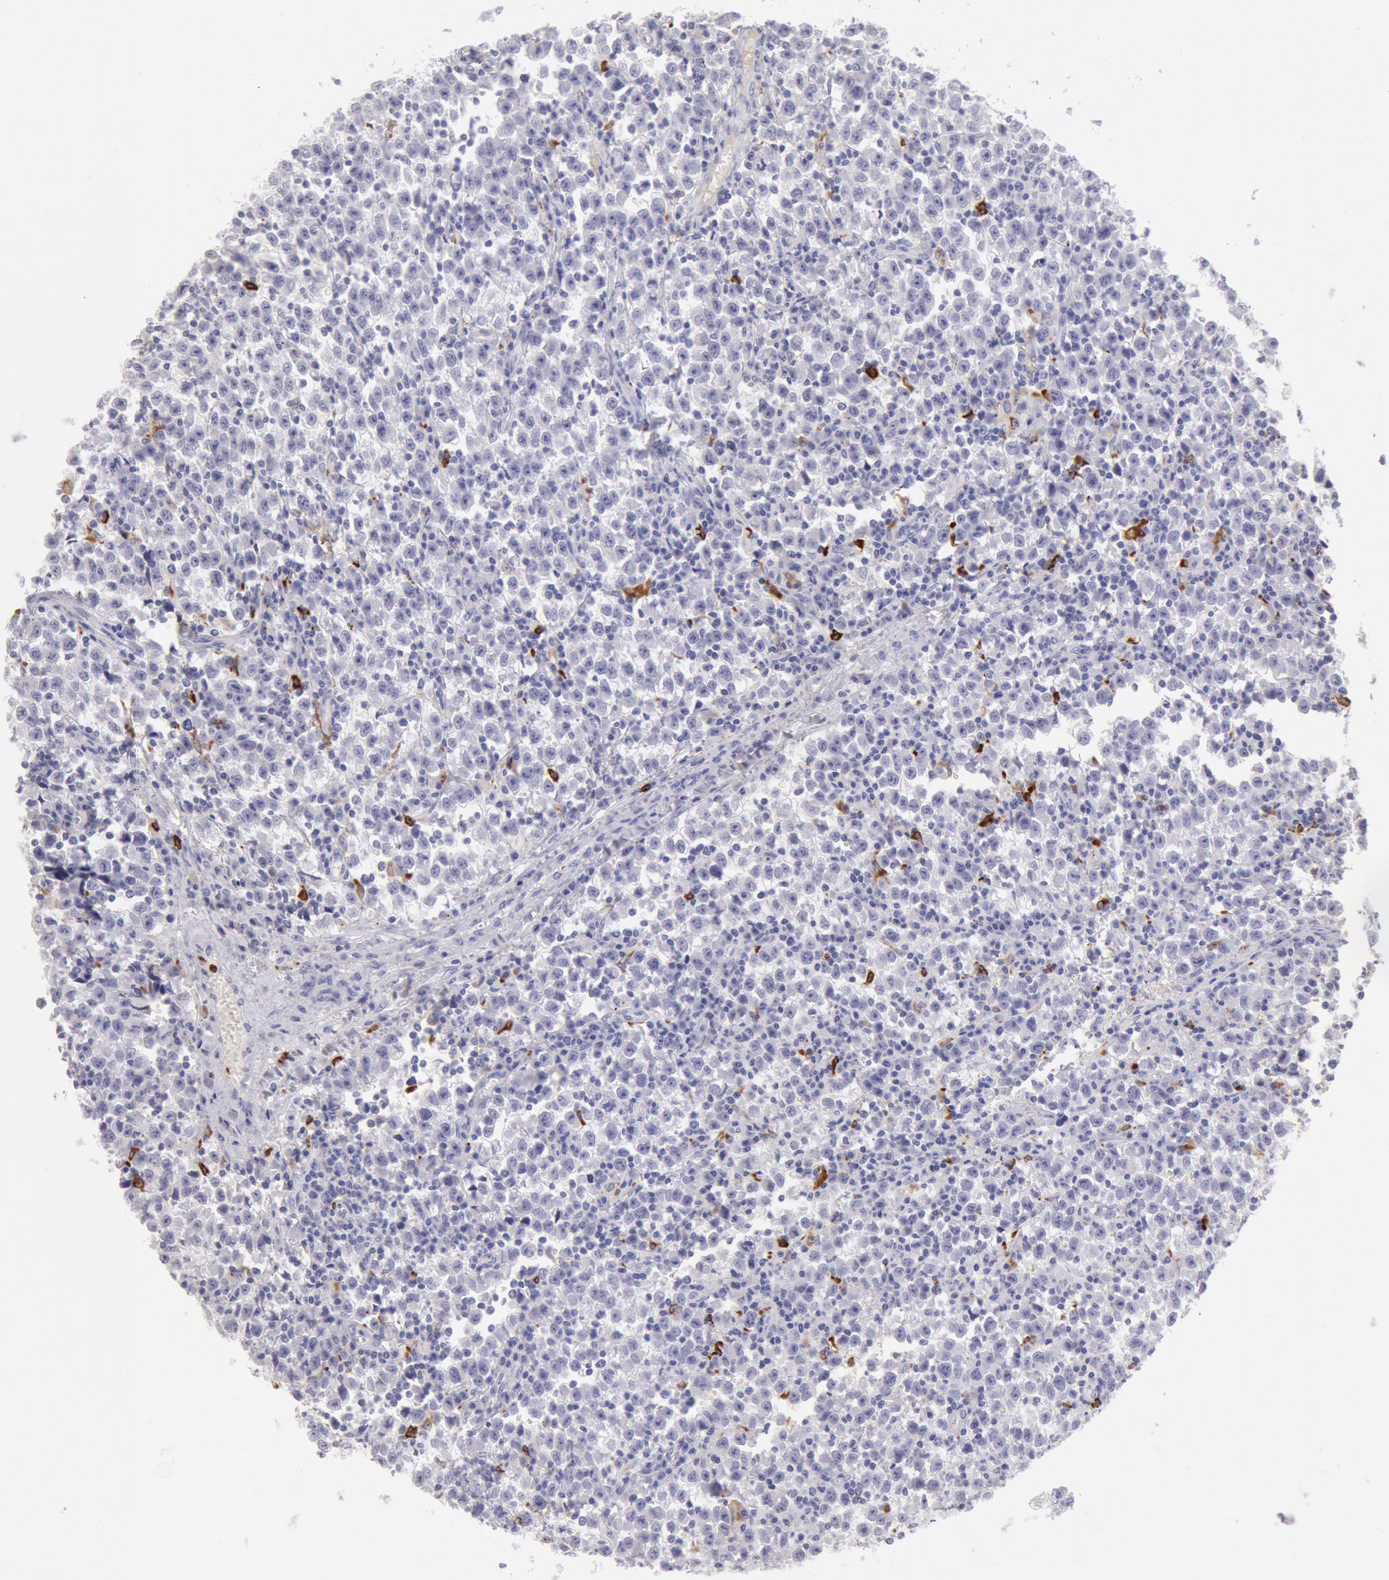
{"staining": {"intensity": "negative", "quantity": "none", "location": "none"}, "tissue": "testis cancer", "cell_type": "Tumor cells", "image_type": "cancer", "snomed": [{"axis": "morphology", "description": "Seminoma, NOS"}, {"axis": "topography", "description": "Testis"}], "caption": "The IHC micrograph has no significant positivity in tumor cells of seminoma (testis) tissue.", "gene": "FCN1", "patient": {"sex": "male", "age": 35}}